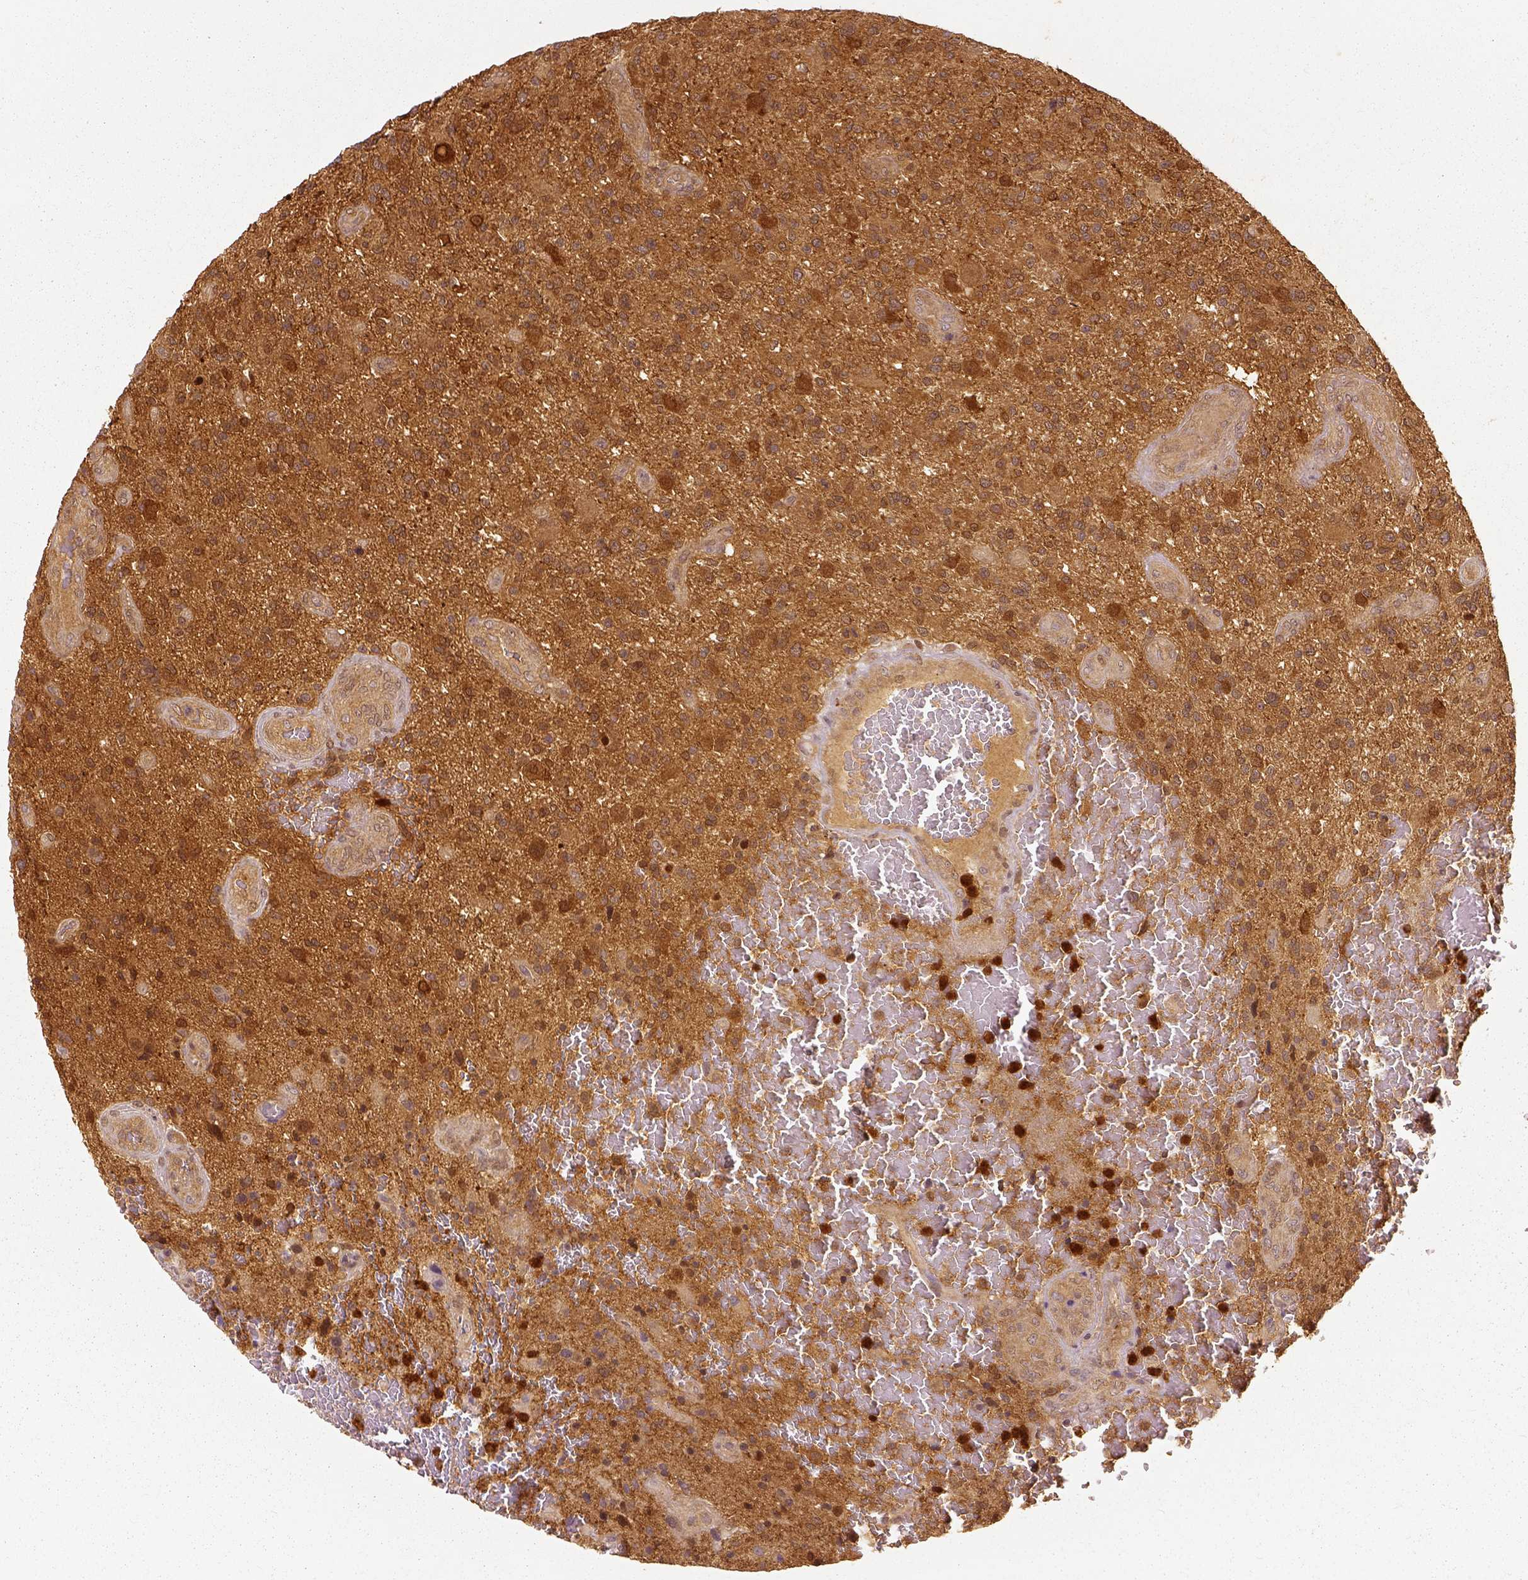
{"staining": {"intensity": "moderate", "quantity": ">75%", "location": "cytoplasmic/membranous"}, "tissue": "glioma", "cell_type": "Tumor cells", "image_type": "cancer", "snomed": [{"axis": "morphology", "description": "Glioma, malignant, High grade"}, {"axis": "topography", "description": "Brain"}], "caption": "Glioma stained with DAB immunohistochemistry exhibits medium levels of moderate cytoplasmic/membranous expression in approximately >75% of tumor cells.", "gene": "GPI", "patient": {"sex": "male", "age": 47}}